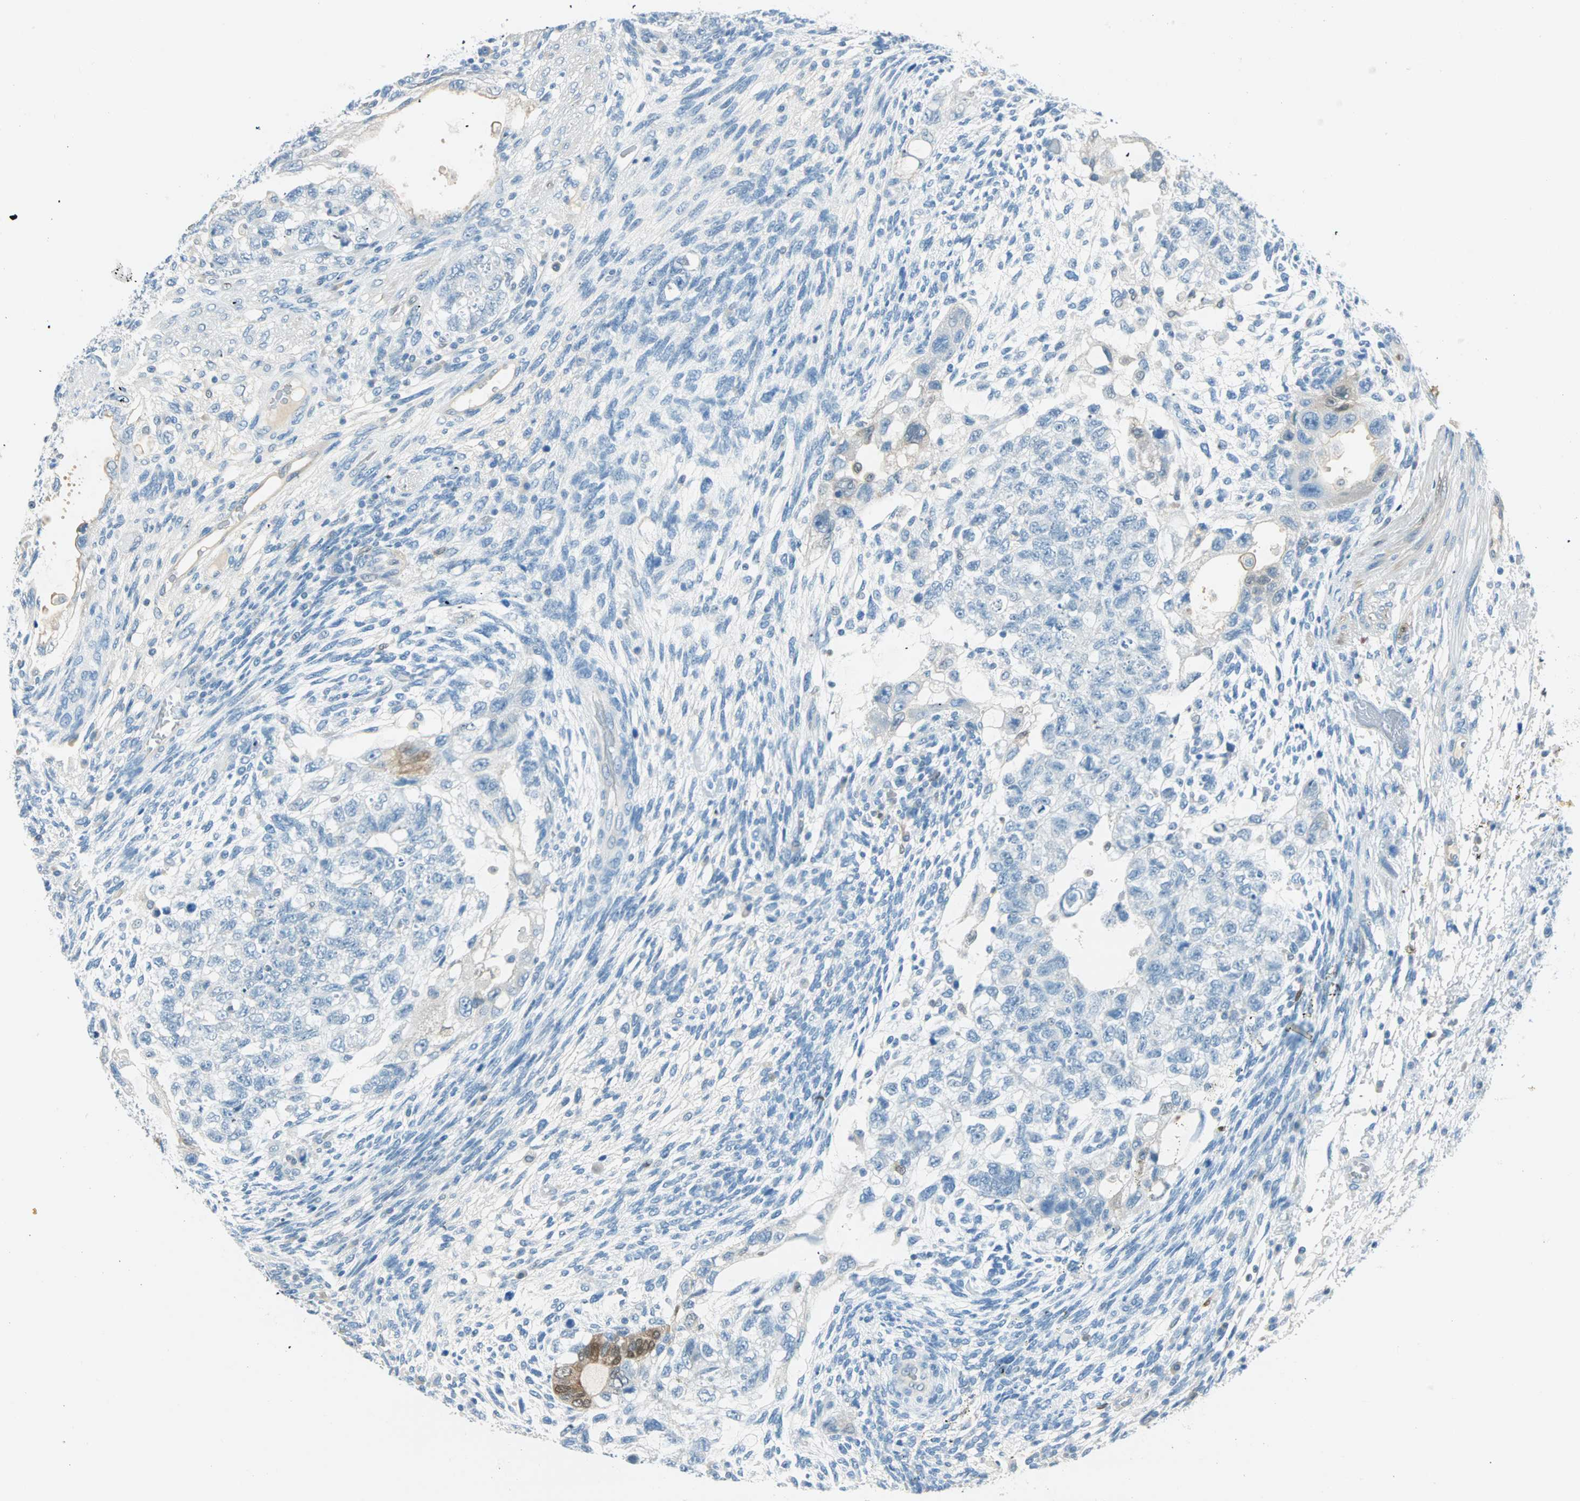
{"staining": {"intensity": "negative", "quantity": "none", "location": "none"}, "tissue": "testis cancer", "cell_type": "Tumor cells", "image_type": "cancer", "snomed": [{"axis": "morphology", "description": "Normal tissue, NOS"}, {"axis": "morphology", "description": "Carcinoma, Embryonal, NOS"}, {"axis": "topography", "description": "Testis"}], "caption": "Immunohistochemistry image of human testis embryonal carcinoma stained for a protein (brown), which reveals no staining in tumor cells. Nuclei are stained in blue.", "gene": "S100A1", "patient": {"sex": "male", "age": 36}}